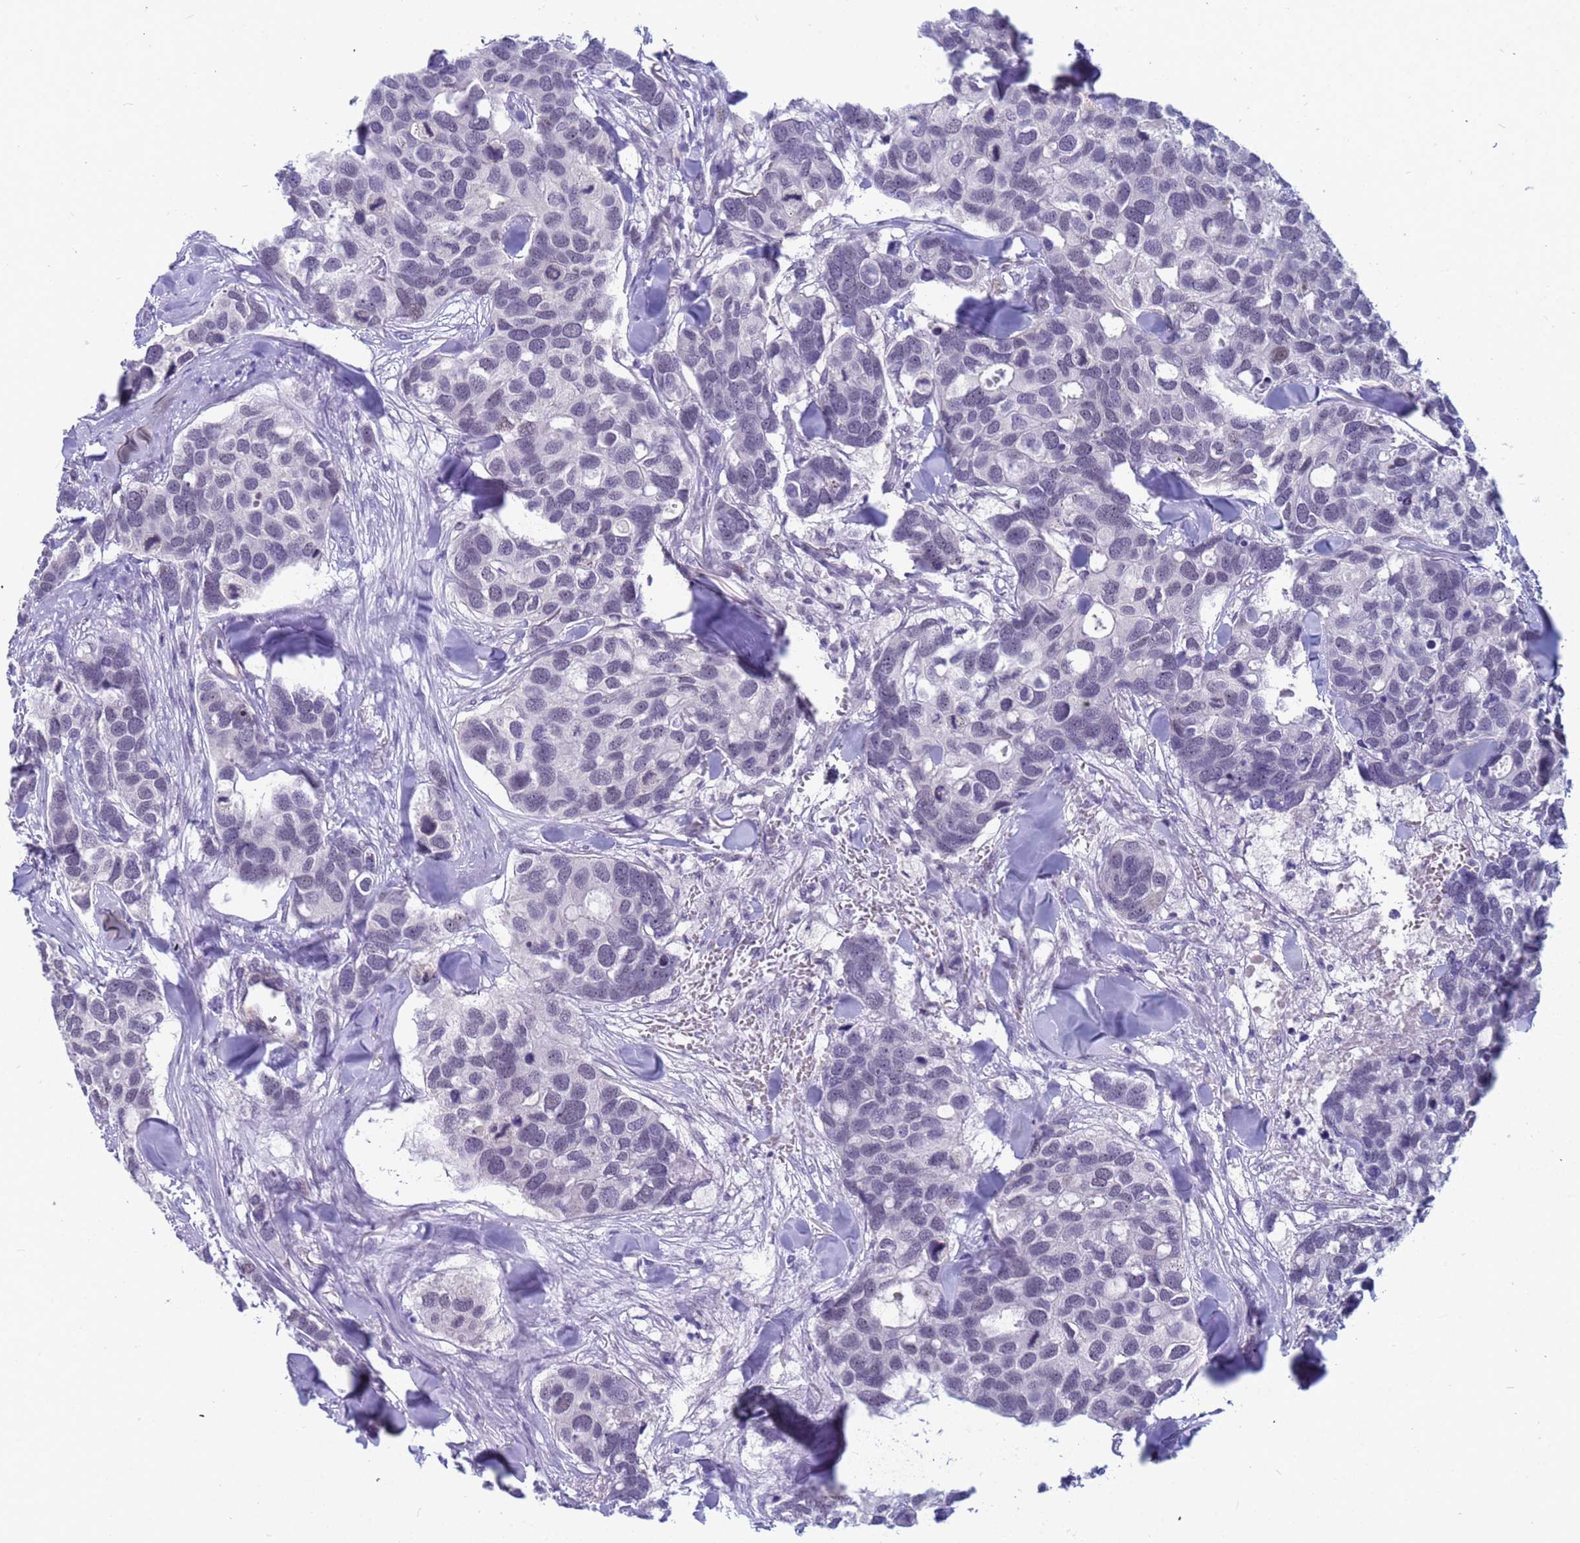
{"staining": {"intensity": "negative", "quantity": "none", "location": "none"}, "tissue": "breast cancer", "cell_type": "Tumor cells", "image_type": "cancer", "snomed": [{"axis": "morphology", "description": "Duct carcinoma"}, {"axis": "topography", "description": "Breast"}], "caption": "Micrograph shows no significant protein staining in tumor cells of invasive ductal carcinoma (breast).", "gene": "CXorf65", "patient": {"sex": "female", "age": 83}}